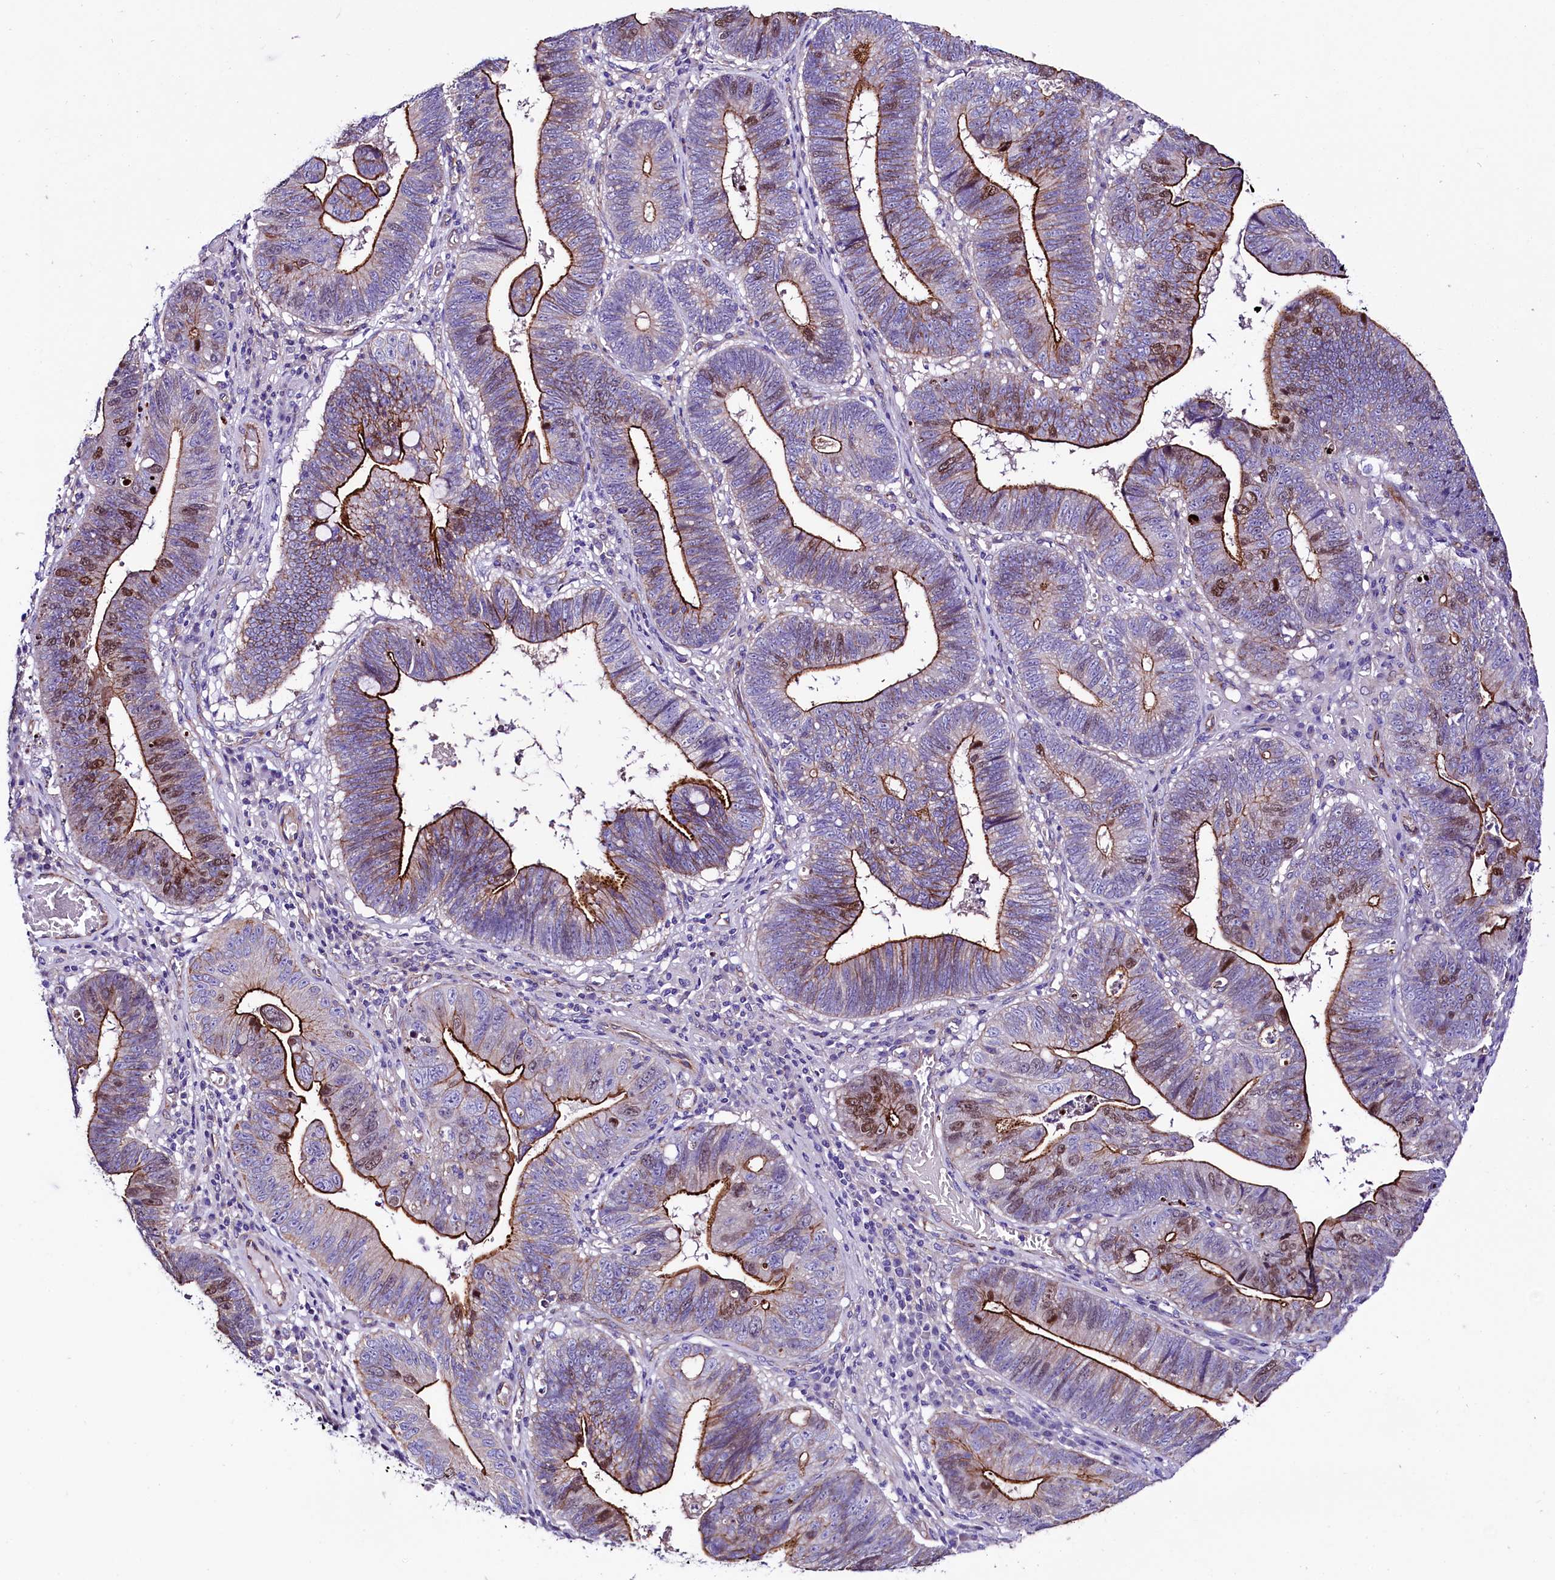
{"staining": {"intensity": "strong", "quantity": "25%-75%", "location": "cytoplasmic/membranous"}, "tissue": "stomach cancer", "cell_type": "Tumor cells", "image_type": "cancer", "snomed": [{"axis": "morphology", "description": "Adenocarcinoma, NOS"}, {"axis": "topography", "description": "Stomach"}], "caption": "An IHC photomicrograph of neoplastic tissue is shown. Protein staining in brown shows strong cytoplasmic/membranous positivity in stomach adenocarcinoma within tumor cells. The staining was performed using DAB (3,3'-diaminobenzidine), with brown indicating positive protein expression. Nuclei are stained blue with hematoxylin.", "gene": "SLF1", "patient": {"sex": "male", "age": 59}}